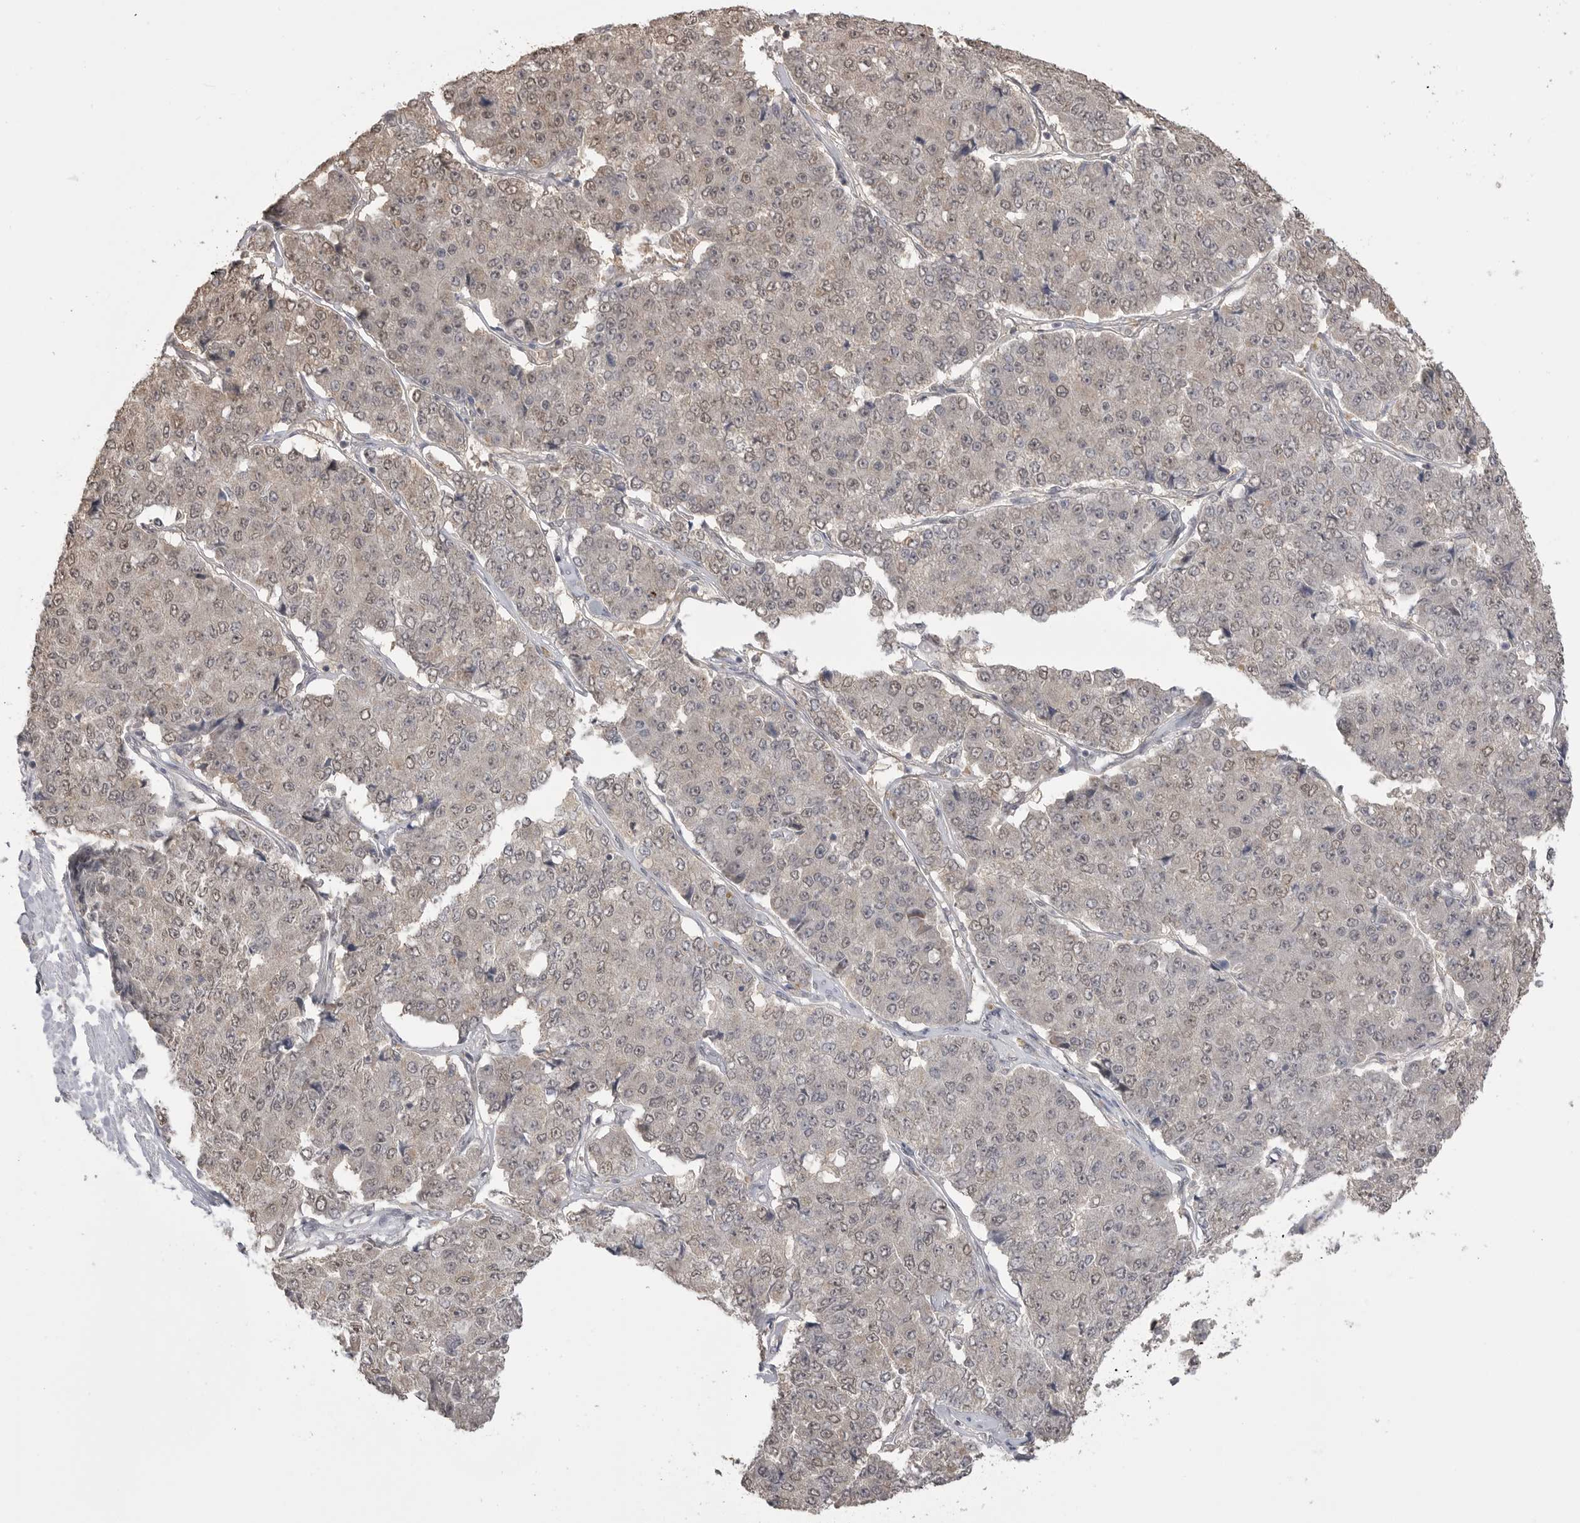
{"staining": {"intensity": "weak", "quantity": "25%-75%", "location": "nuclear"}, "tissue": "pancreatic cancer", "cell_type": "Tumor cells", "image_type": "cancer", "snomed": [{"axis": "morphology", "description": "Adenocarcinoma, NOS"}, {"axis": "topography", "description": "Pancreas"}], "caption": "The image reveals a brown stain indicating the presence of a protein in the nuclear of tumor cells in adenocarcinoma (pancreatic).", "gene": "ASPSCR1", "patient": {"sex": "male", "age": 50}}